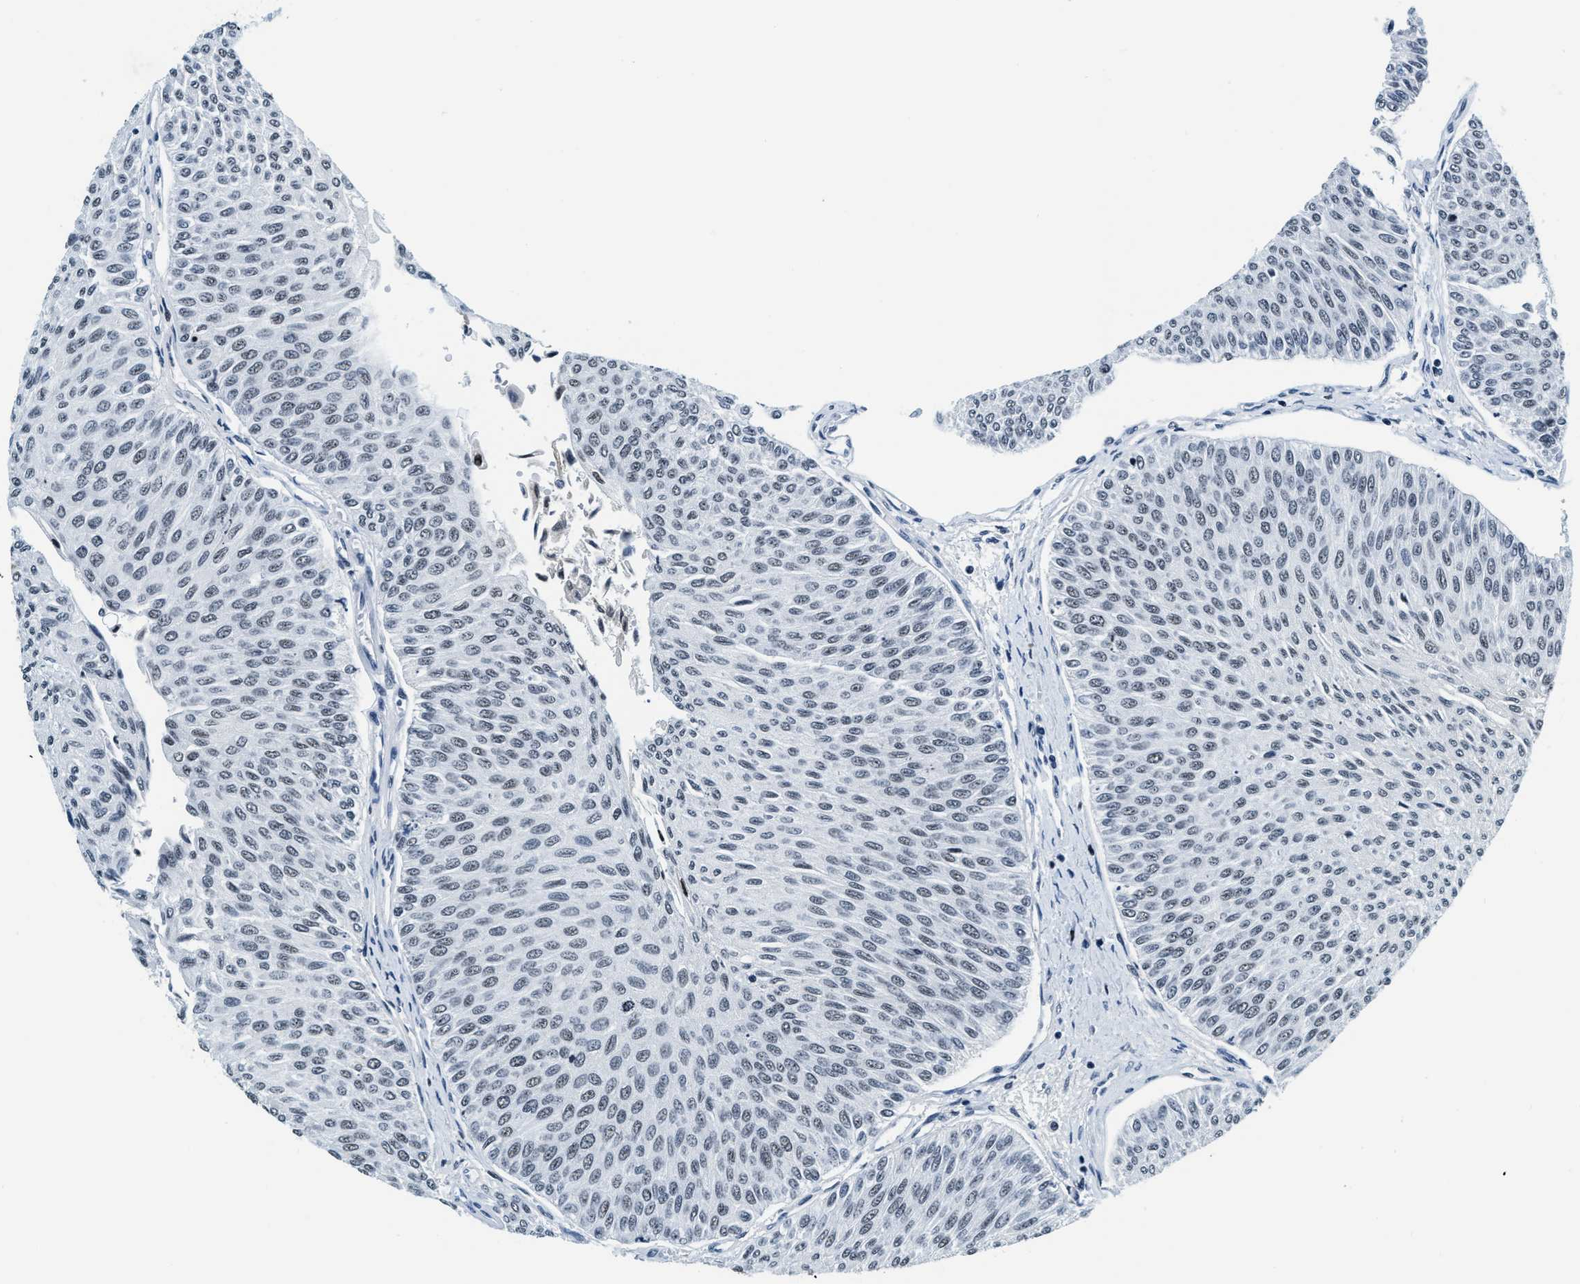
{"staining": {"intensity": "weak", "quantity": "<25%", "location": "nuclear"}, "tissue": "urothelial cancer", "cell_type": "Tumor cells", "image_type": "cancer", "snomed": [{"axis": "morphology", "description": "Urothelial carcinoma, Low grade"}, {"axis": "topography", "description": "Urinary bladder"}], "caption": "High power microscopy photomicrograph of an immunohistochemistry photomicrograph of urothelial cancer, revealing no significant staining in tumor cells. (DAB immunohistochemistry (IHC), high magnification).", "gene": "TOP1", "patient": {"sex": "male", "age": 78}}